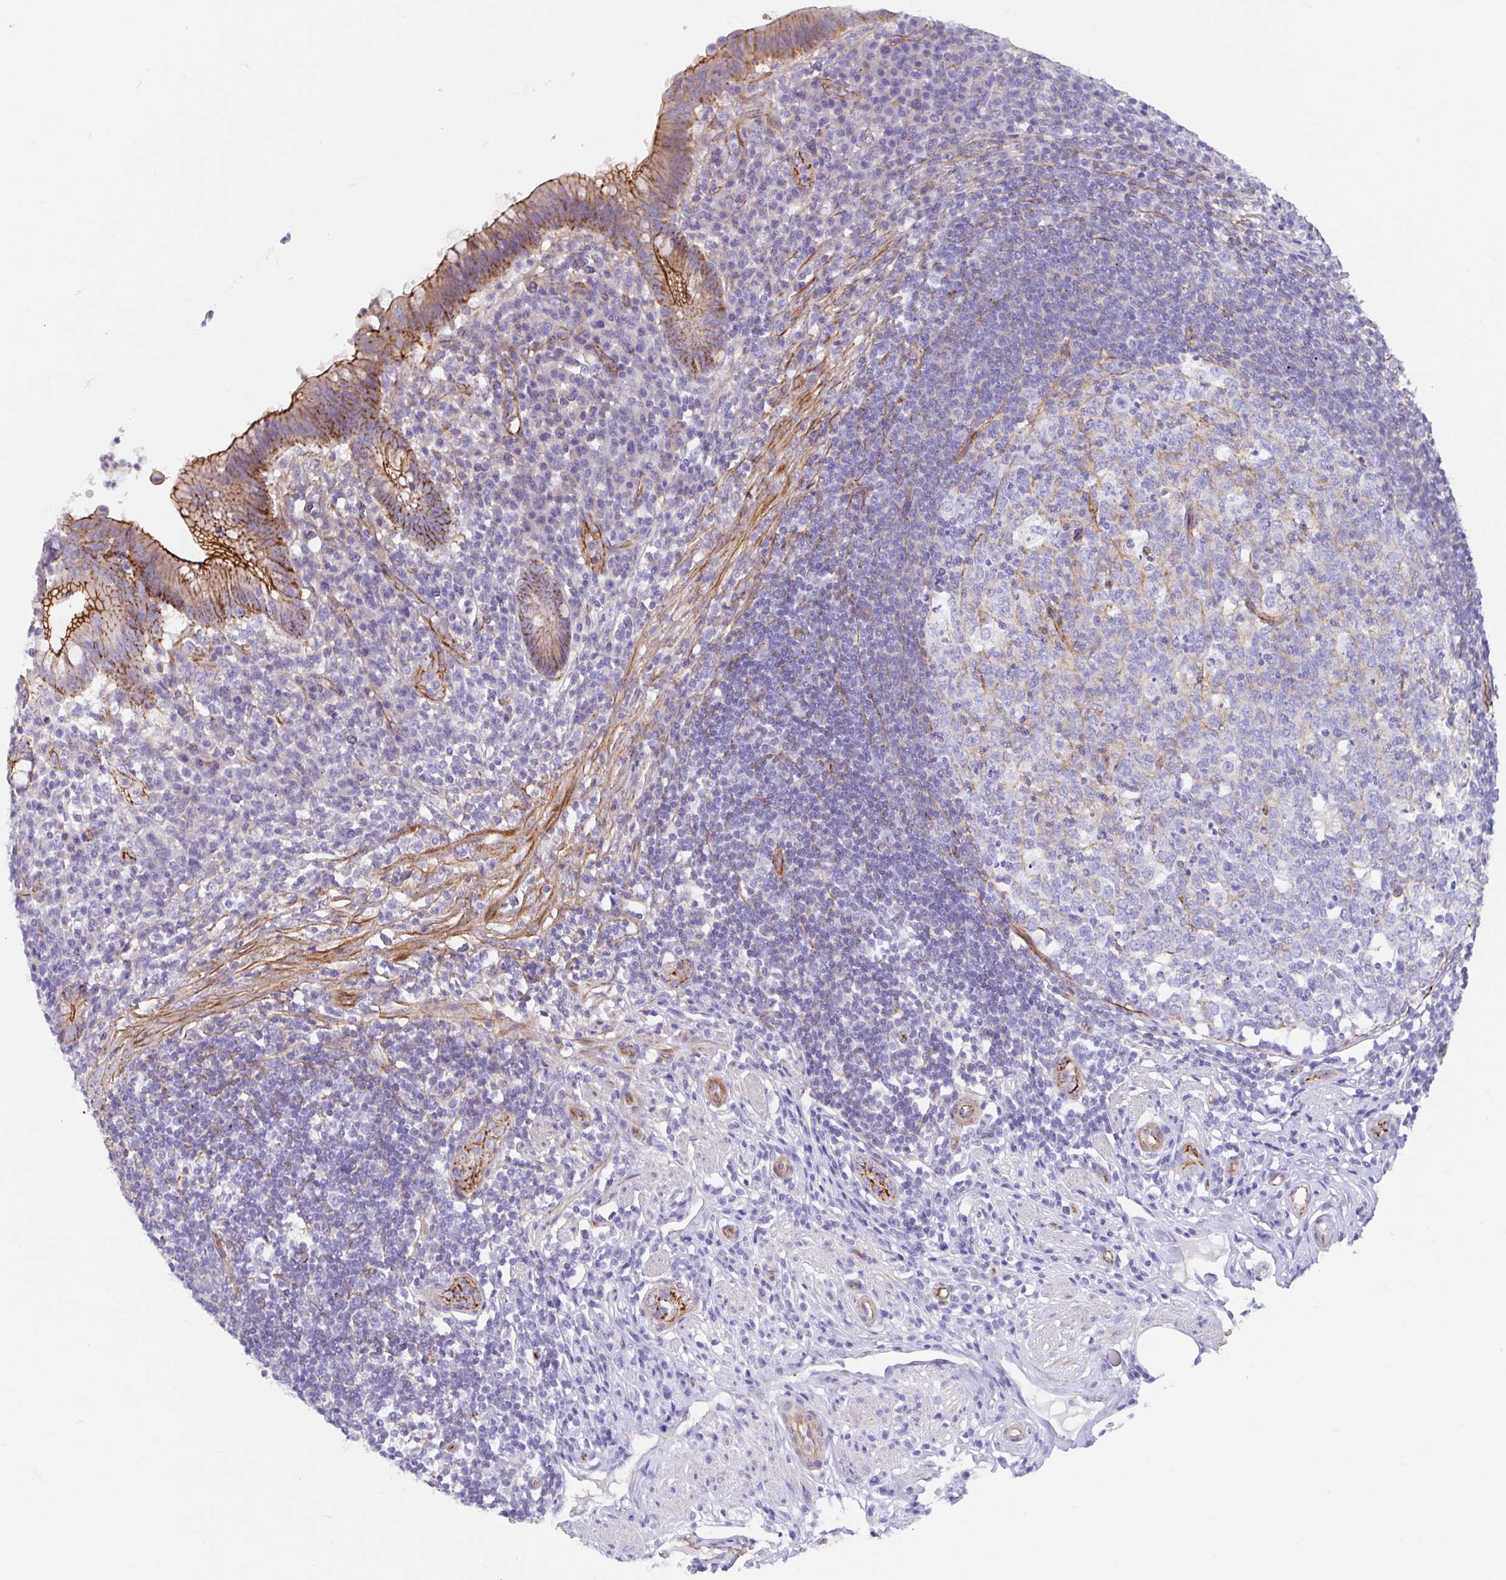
{"staining": {"intensity": "moderate", "quantity": ">75%", "location": "cytoplasmic/membranous"}, "tissue": "appendix", "cell_type": "Glandular cells", "image_type": "normal", "snomed": [{"axis": "morphology", "description": "Normal tissue, NOS"}, {"axis": "topography", "description": "Appendix"}], "caption": "Moderate cytoplasmic/membranous positivity is appreciated in approximately >75% of glandular cells in normal appendix. The protein is stained brown, and the nuclei are stained in blue (DAB (3,3'-diaminobenzidine) IHC with brightfield microscopy, high magnification).", "gene": "TRAM2", "patient": {"sex": "female", "age": 56}}